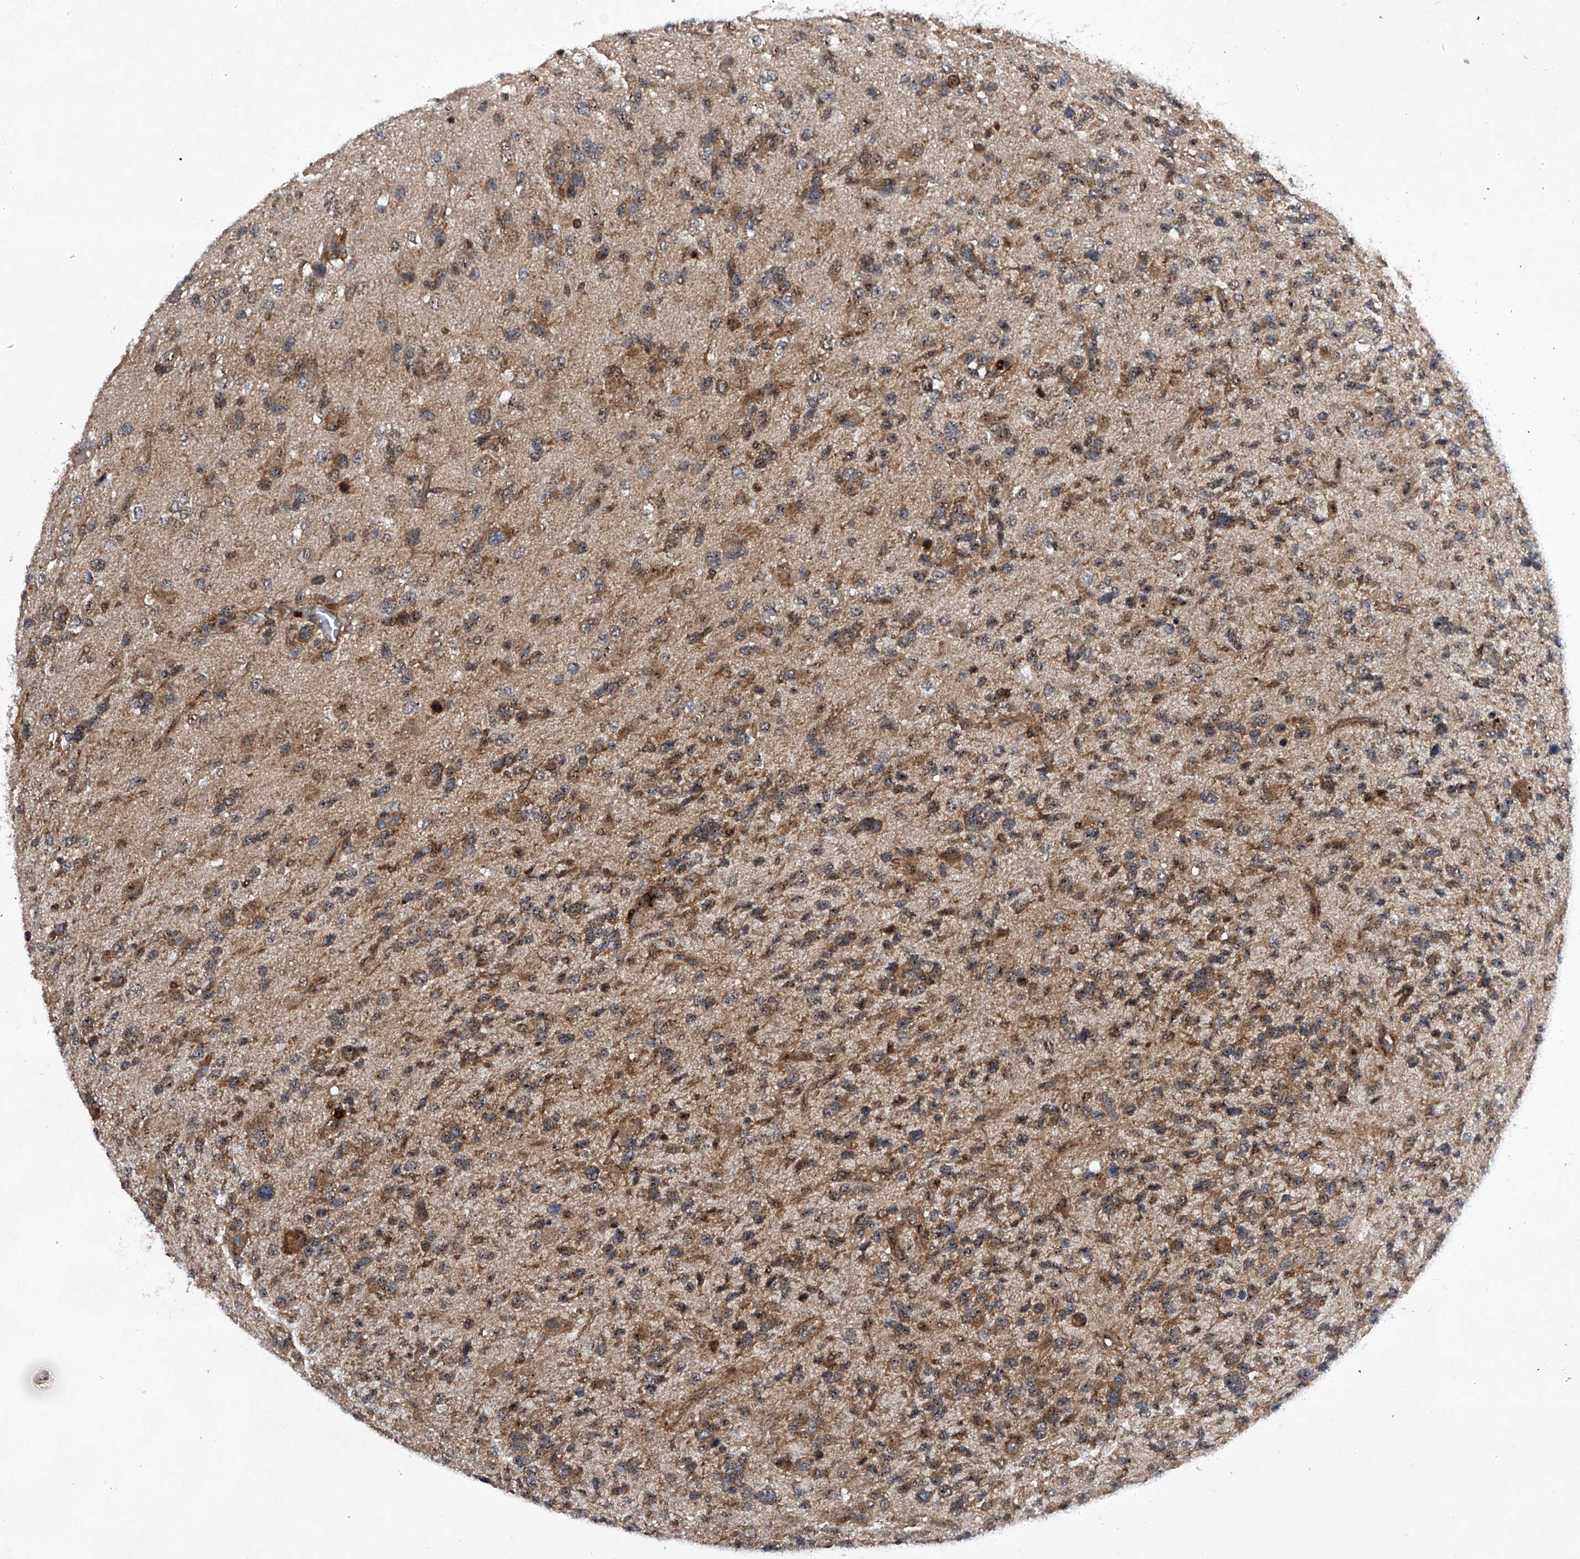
{"staining": {"intensity": "moderate", "quantity": ">75%", "location": "cytoplasmic/membranous,nuclear"}, "tissue": "glioma", "cell_type": "Tumor cells", "image_type": "cancer", "snomed": [{"axis": "morphology", "description": "Glioma, malignant, High grade"}, {"axis": "topography", "description": "Brain"}], "caption": "Immunohistochemical staining of malignant high-grade glioma demonstrates moderate cytoplasmic/membranous and nuclear protein expression in approximately >75% of tumor cells.", "gene": "CISH", "patient": {"sex": "female", "age": 58}}